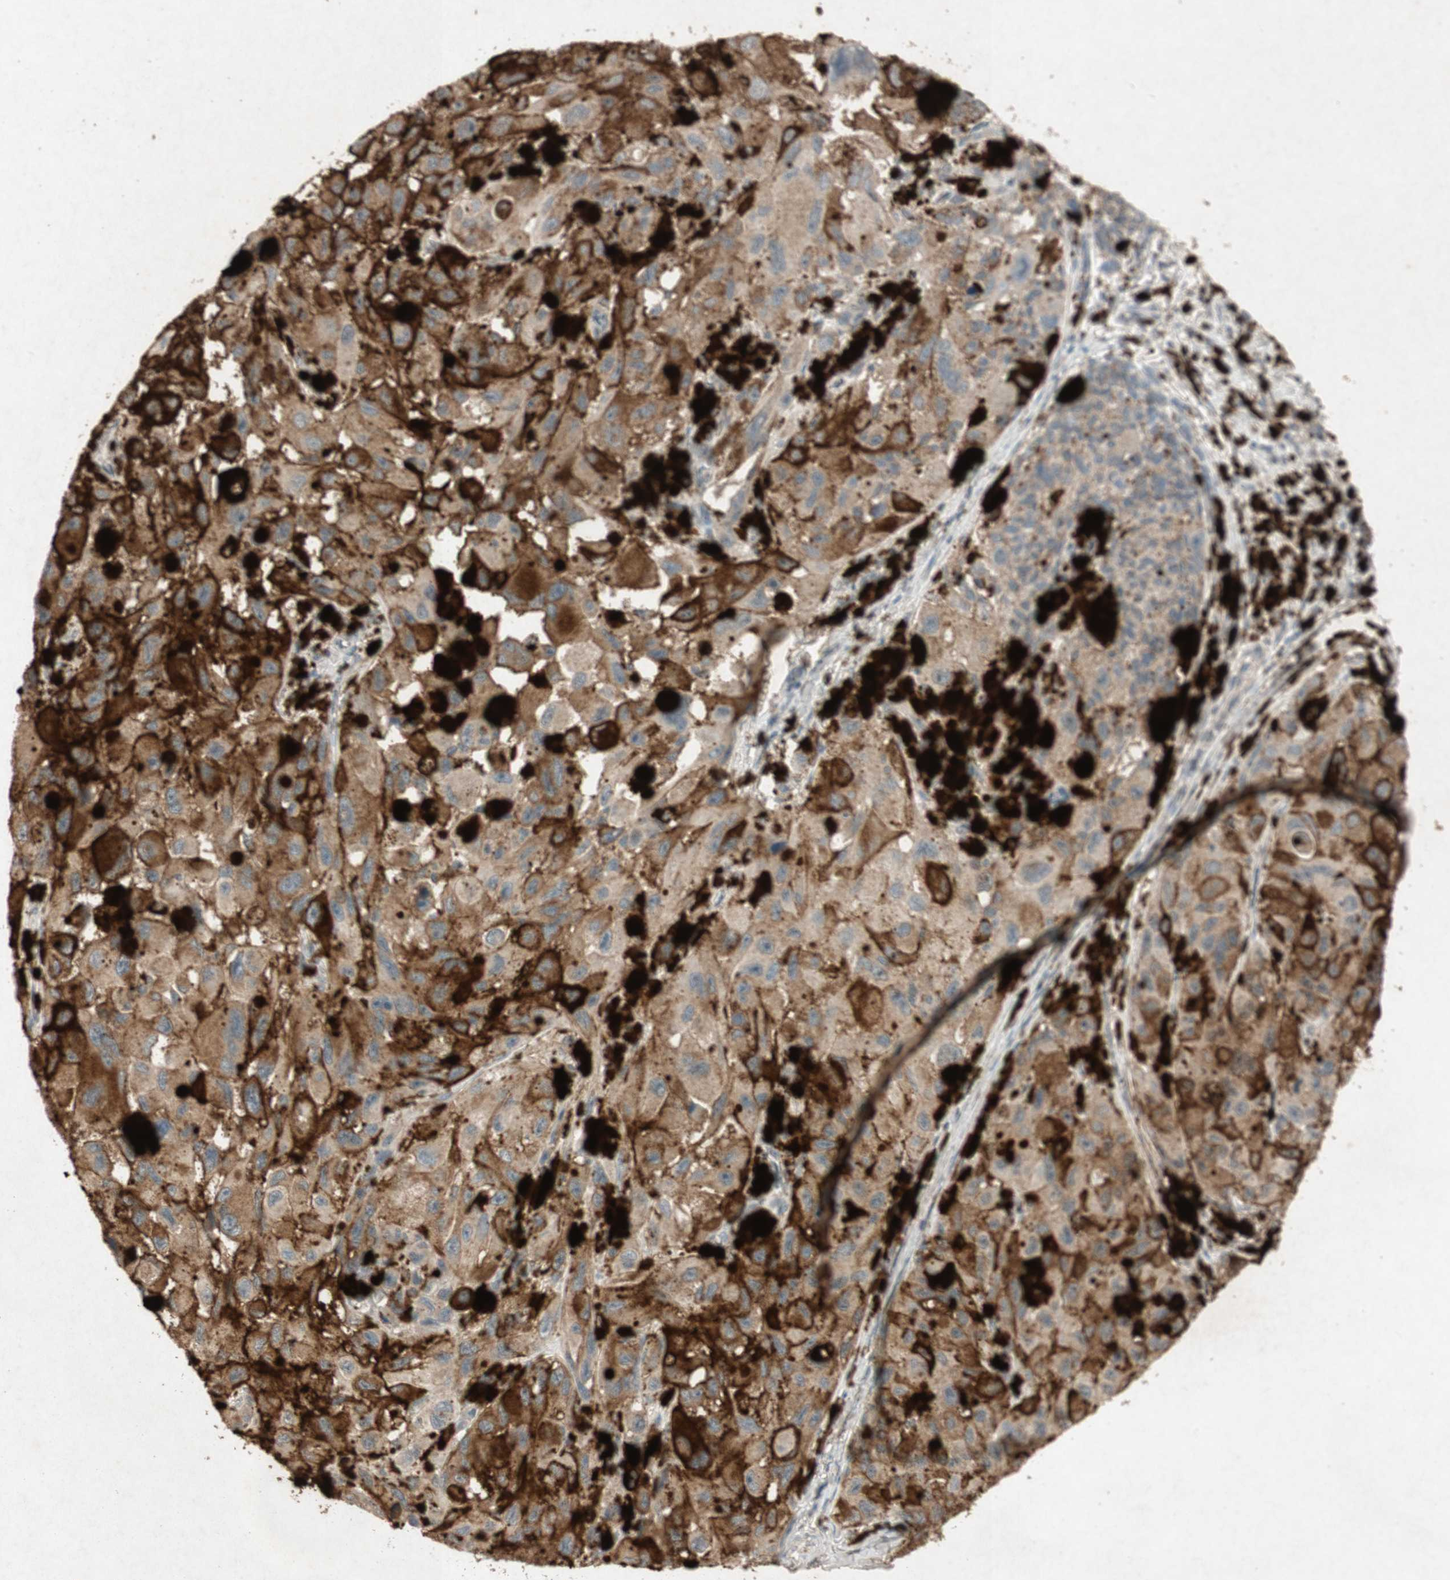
{"staining": {"intensity": "moderate", "quantity": ">75%", "location": "cytoplasmic/membranous"}, "tissue": "melanoma", "cell_type": "Tumor cells", "image_type": "cancer", "snomed": [{"axis": "morphology", "description": "Malignant melanoma, NOS"}, {"axis": "topography", "description": "Skin"}], "caption": "Human malignant melanoma stained with a protein marker exhibits moderate staining in tumor cells.", "gene": "MSRB1", "patient": {"sex": "female", "age": 73}}